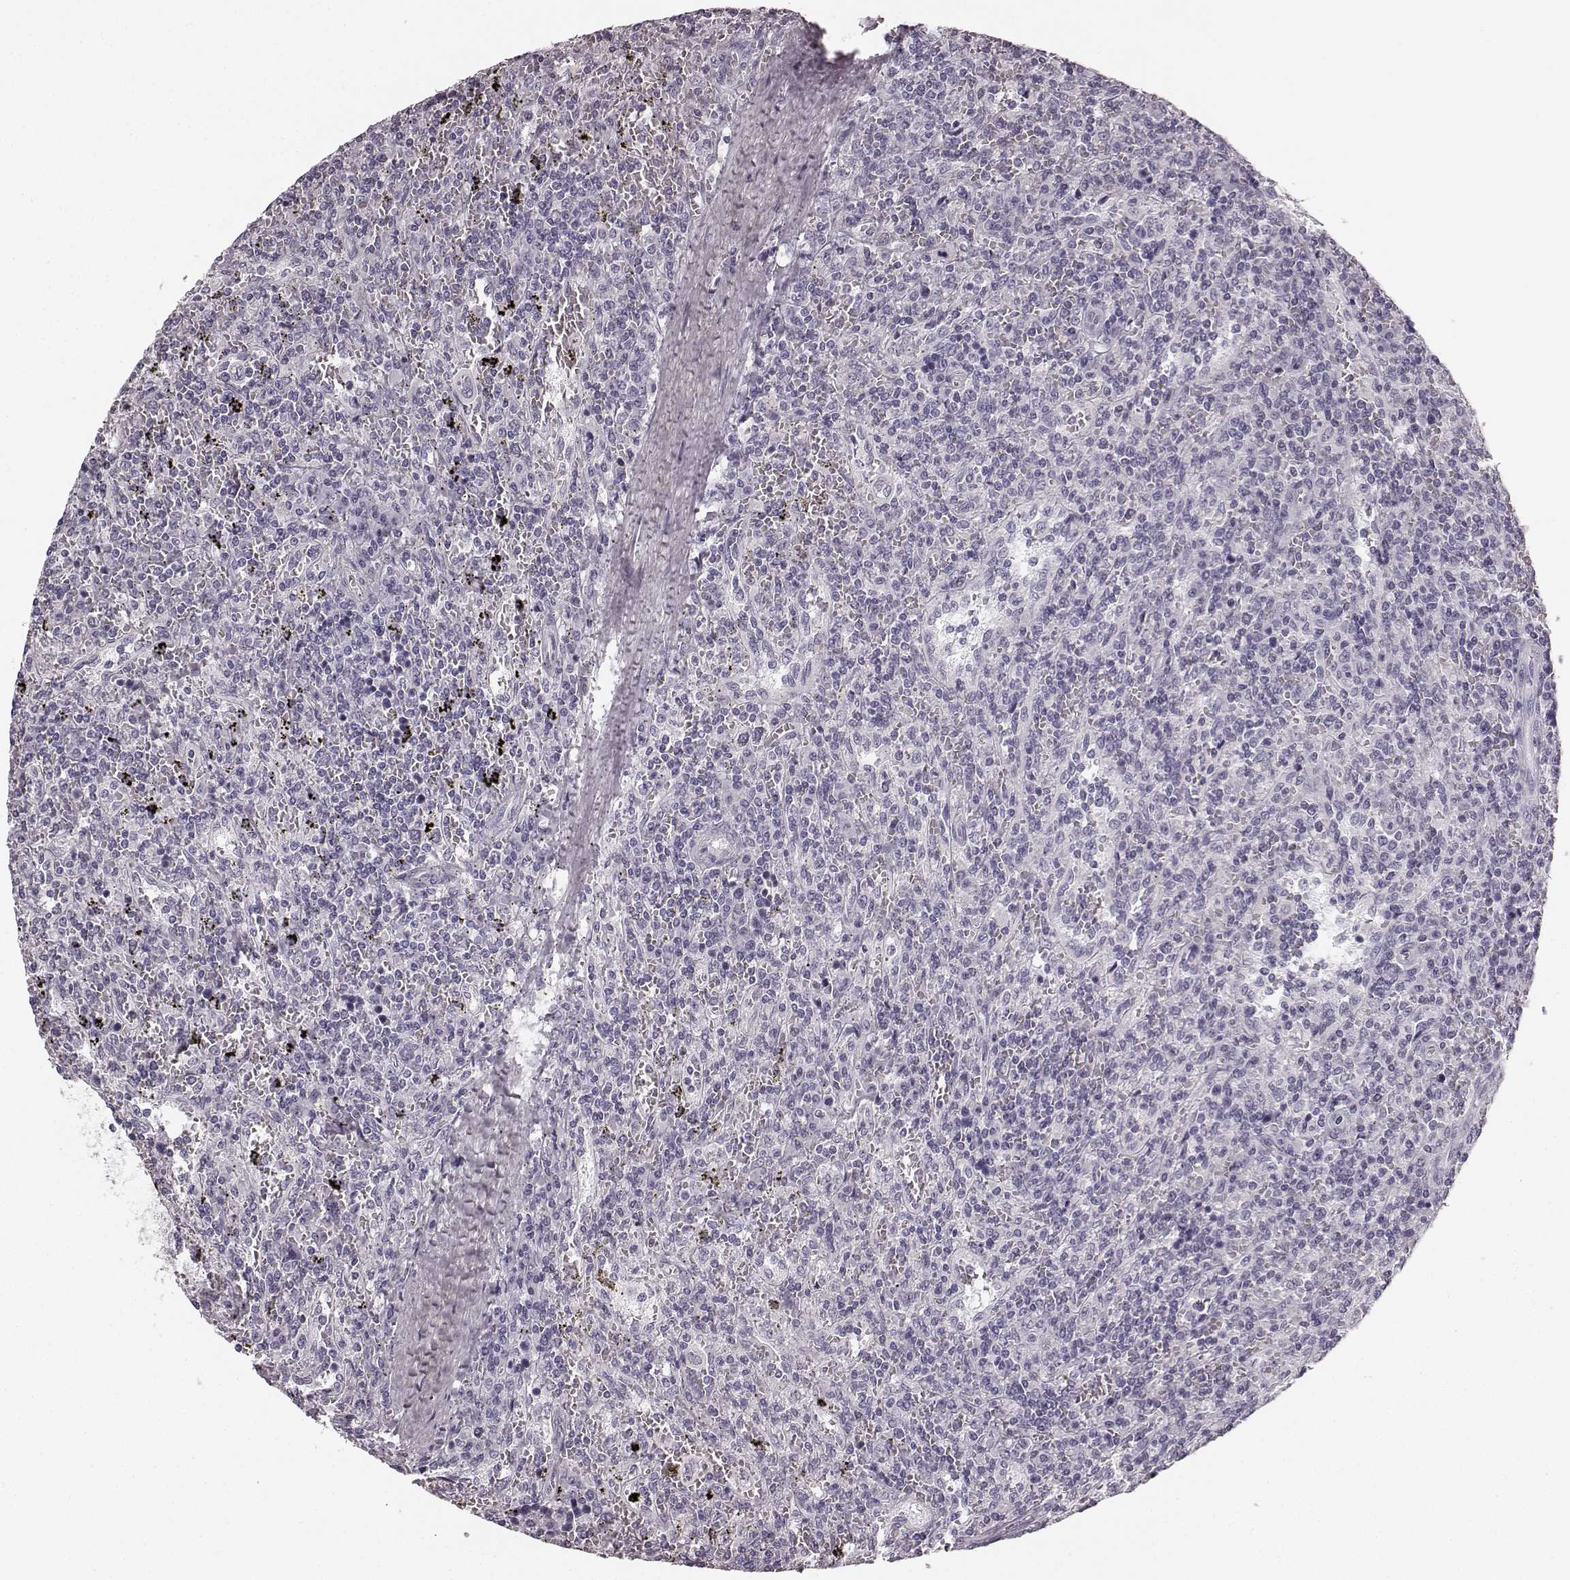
{"staining": {"intensity": "negative", "quantity": "none", "location": "none"}, "tissue": "lymphoma", "cell_type": "Tumor cells", "image_type": "cancer", "snomed": [{"axis": "morphology", "description": "Malignant lymphoma, non-Hodgkin's type, Low grade"}, {"axis": "topography", "description": "Spleen"}], "caption": "Immunohistochemistry micrograph of neoplastic tissue: human lymphoma stained with DAB (3,3'-diaminobenzidine) exhibits no significant protein expression in tumor cells.", "gene": "TMPRSS15", "patient": {"sex": "male", "age": 62}}